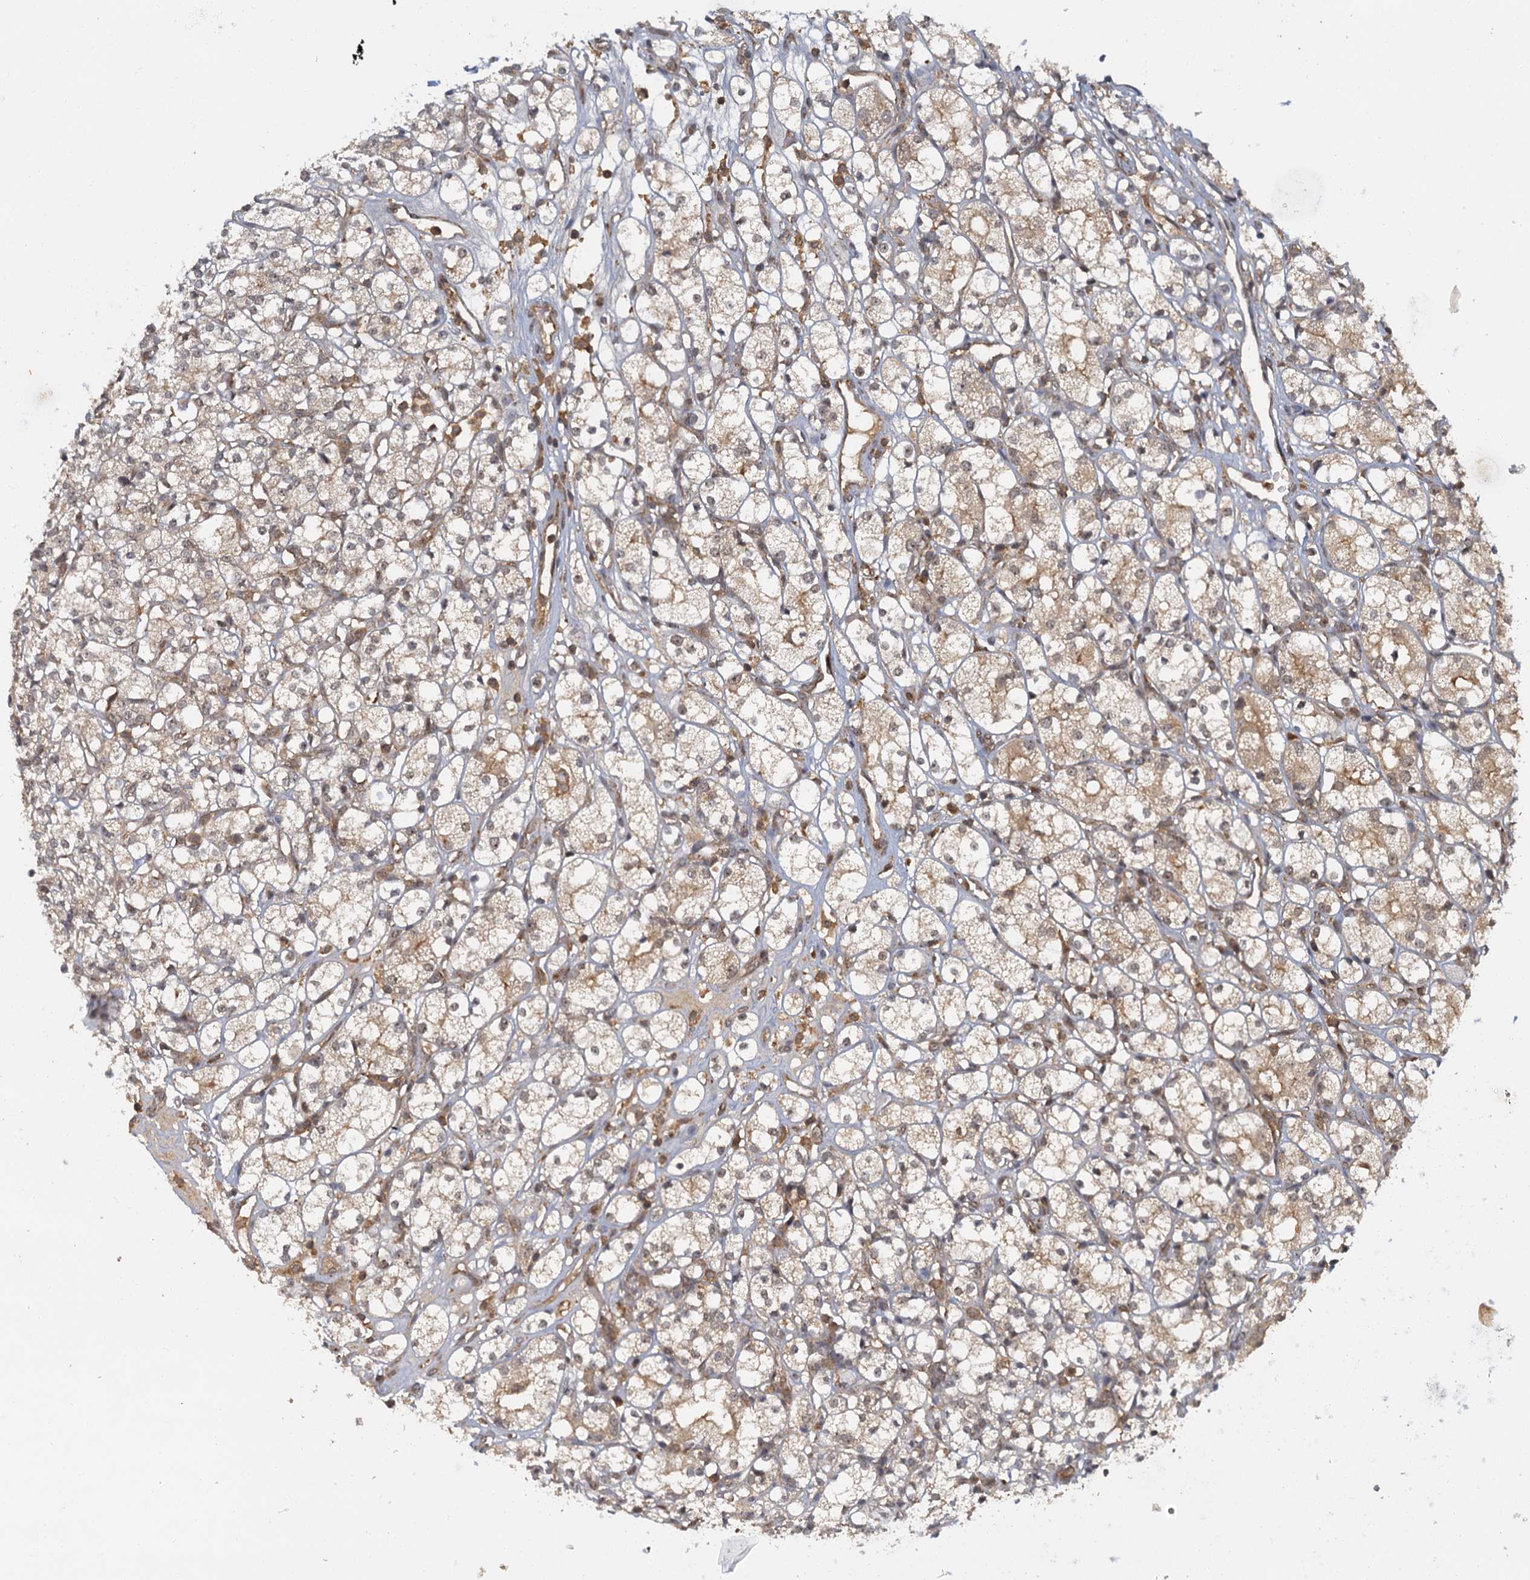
{"staining": {"intensity": "weak", "quantity": "25%-75%", "location": "cytoplasmic/membranous"}, "tissue": "renal cancer", "cell_type": "Tumor cells", "image_type": "cancer", "snomed": [{"axis": "morphology", "description": "Adenocarcinoma, NOS"}, {"axis": "topography", "description": "Kidney"}], "caption": "The image displays immunohistochemical staining of renal adenocarcinoma. There is weak cytoplasmic/membranous staining is identified in approximately 25%-75% of tumor cells. Ihc stains the protein of interest in brown and the nuclei are stained blue.", "gene": "ZNF549", "patient": {"sex": "male", "age": 77}}